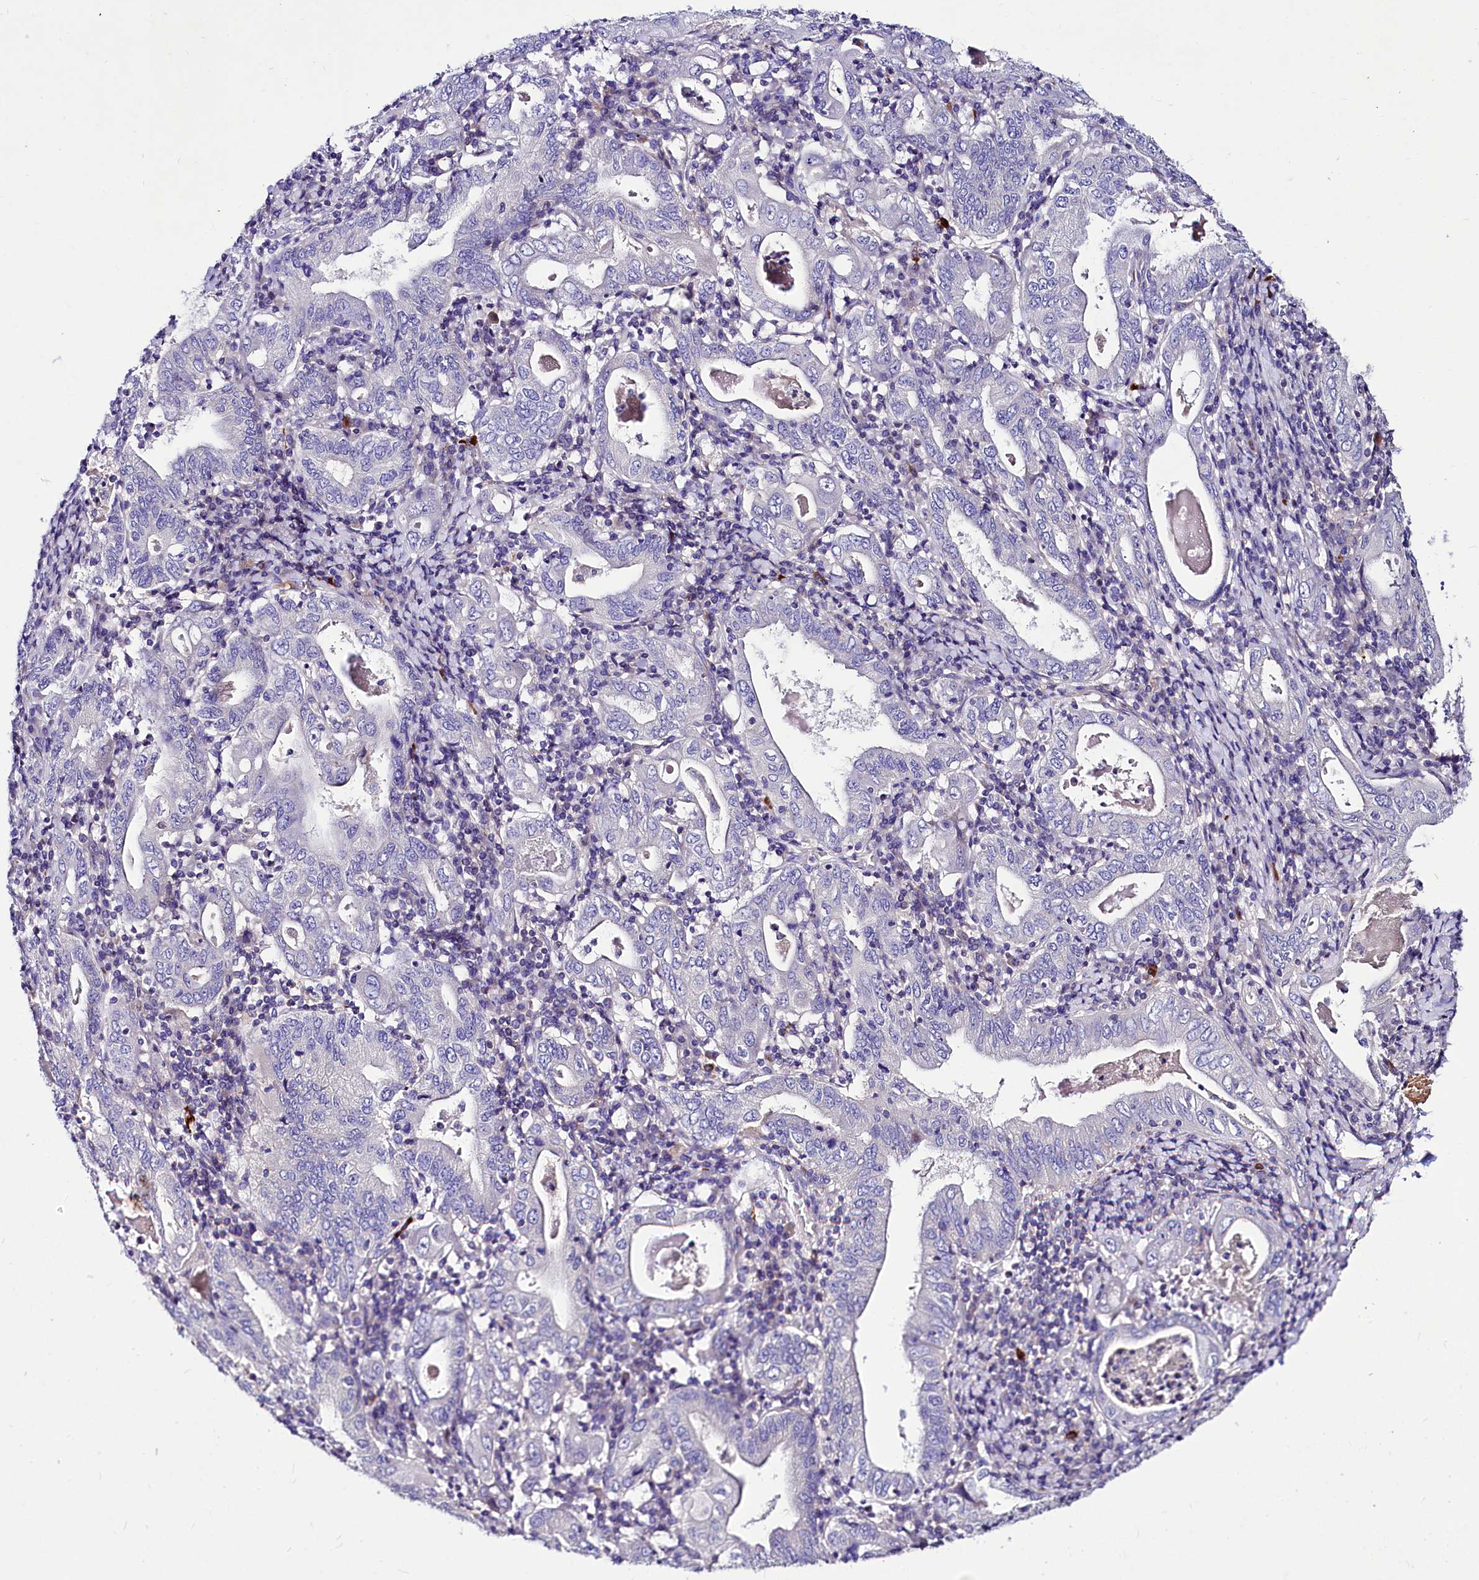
{"staining": {"intensity": "negative", "quantity": "none", "location": "none"}, "tissue": "stomach cancer", "cell_type": "Tumor cells", "image_type": "cancer", "snomed": [{"axis": "morphology", "description": "Normal tissue, NOS"}, {"axis": "morphology", "description": "Adenocarcinoma, NOS"}, {"axis": "topography", "description": "Esophagus"}, {"axis": "topography", "description": "Stomach, upper"}, {"axis": "topography", "description": "Peripheral nerve tissue"}], "caption": "This is an immunohistochemistry (IHC) histopathology image of adenocarcinoma (stomach). There is no positivity in tumor cells.", "gene": "ABHD5", "patient": {"sex": "male", "age": 62}}